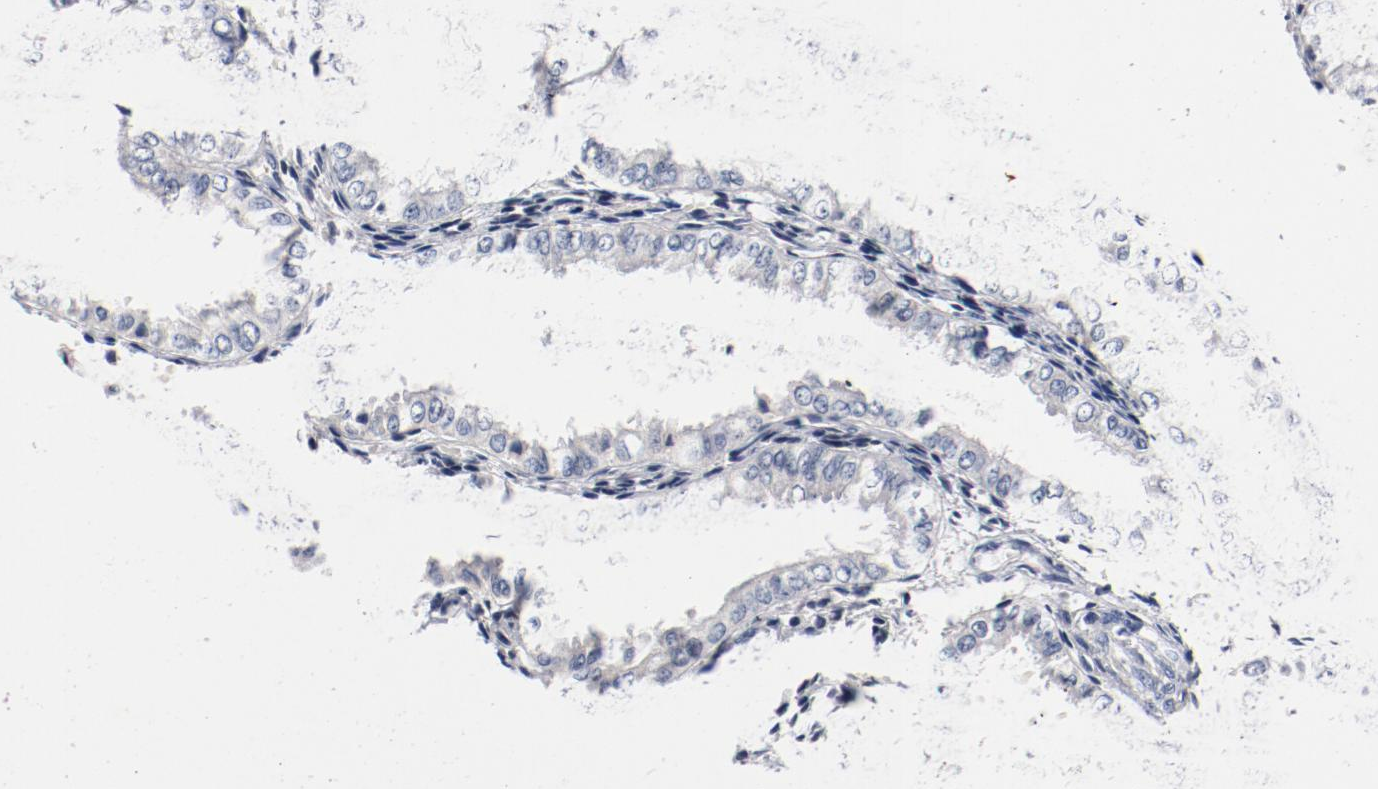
{"staining": {"intensity": "negative", "quantity": "none", "location": "none"}, "tissue": "endometrium", "cell_type": "Cells in endometrial stroma", "image_type": "normal", "snomed": [{"axis": "morphology", "description": "Normal tissue, NOS"}, {"axis": "topography", "description": "Endometrium"}], "caption": "Immunohistochemistry of benign endometrium demonstrates no positivity in cells in endometrial stroma. (IHC, brightfield microscopy, high magnification).", "gene": "PIM1", "patient": {"sex": "female", "age": 33}}